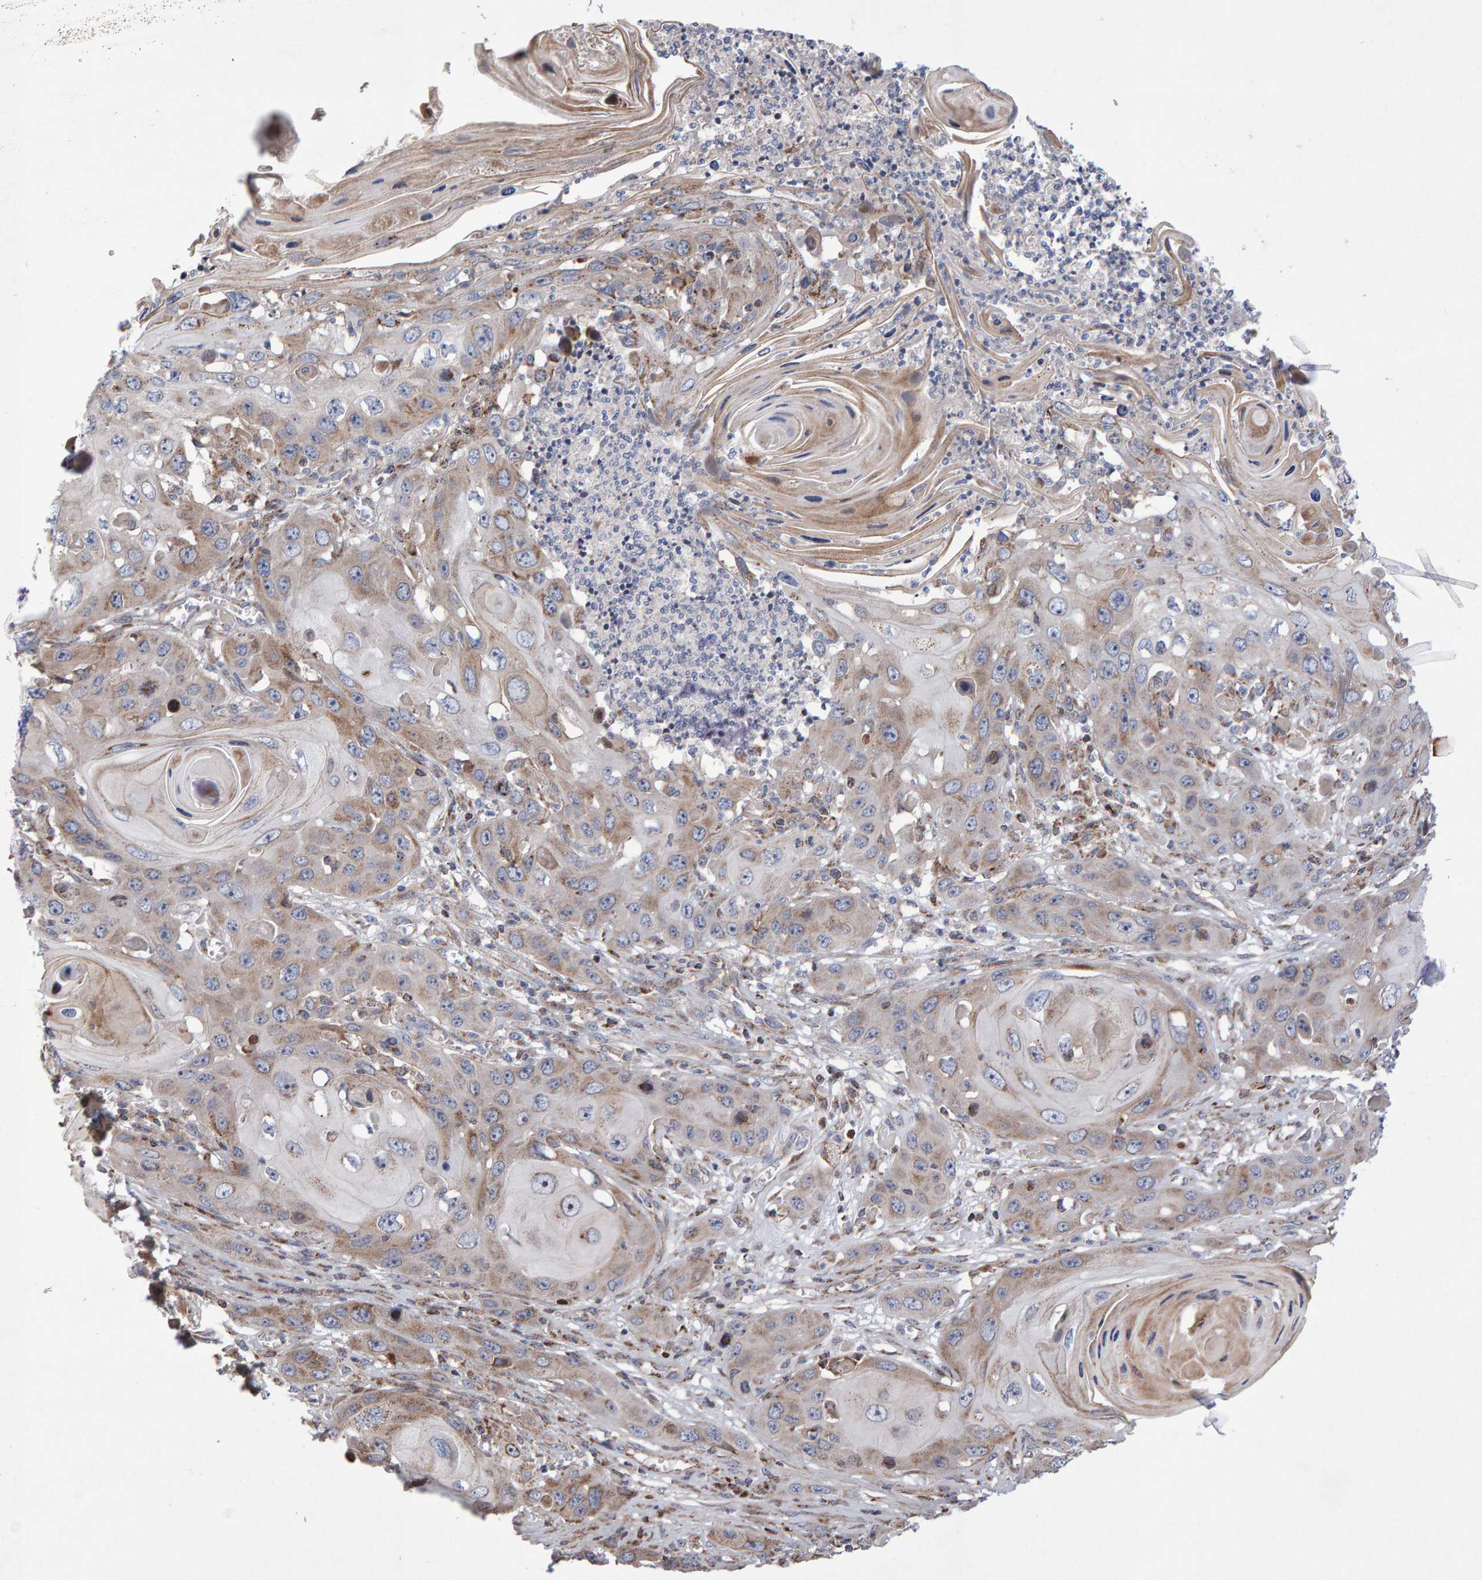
{"staining": {"intensity": "weak", "quantity": ">75%", "location": "cytoplasmic/membranous"}, "tissue": "skin cancer", "cell_type": "Tumor cells", "image_type": "cancer", "snomed": [{"axis": "morphology", "description": "Squamous cell carcinoma, NOS"}, {"axis": "topography", "description": "Skin"}], "caption": "A histopathology image of human skin cancer stained for a protein shows weak cytoplasmic/membranous brown staining in tumor cells.", "gene": "PECR", "patient": {"sex": "male", "age": 55}}